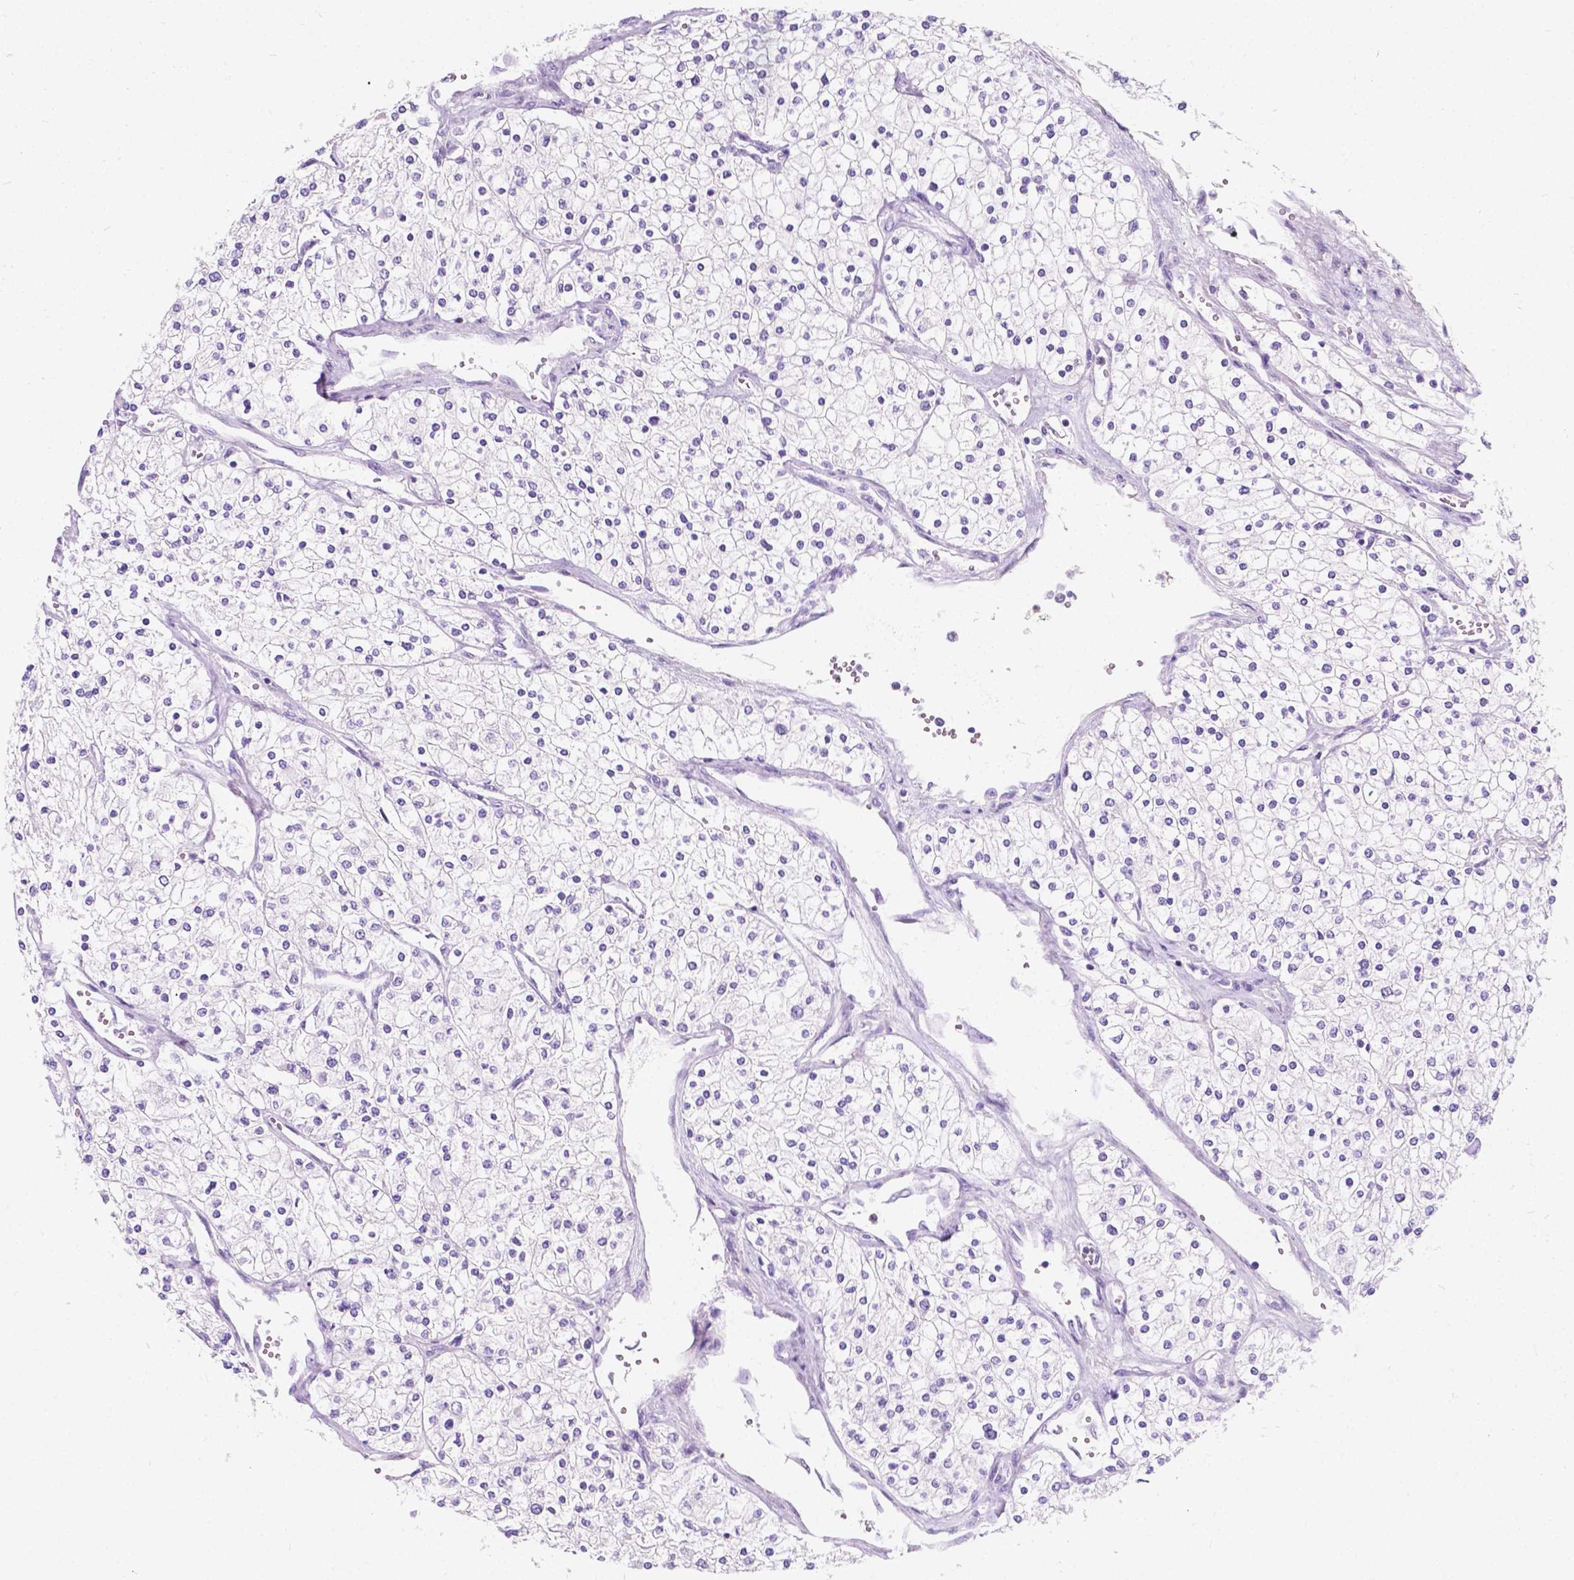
{"staining": {"intensity": "negative", "quantity": "none", "location": "none"}, "tissue": "renal cancer", "cell_type": "Tumor cells", "image_type": "cancer", "snomed": [{"axis": "morphology", "description": "Adenocarcinoma, NOS"}, {"axis": "topography", "description": "Kidney"}], "caption": "Immunohistochemistry (IHC) histopathology image of neoplastic tissue: human renal cancer stained with DAB (3,3'-diaminobenzidine) reveals no significant protein positivity in tumor cells. Brightfield microscopy of immunohistochemistry stained with DAB (3,3'-diaminobenzidine) (brown) and hematoxylin (blue), captured at high magnification.", "gene": "GNAO1", "patient": {"sex": "male", "age": 80}}